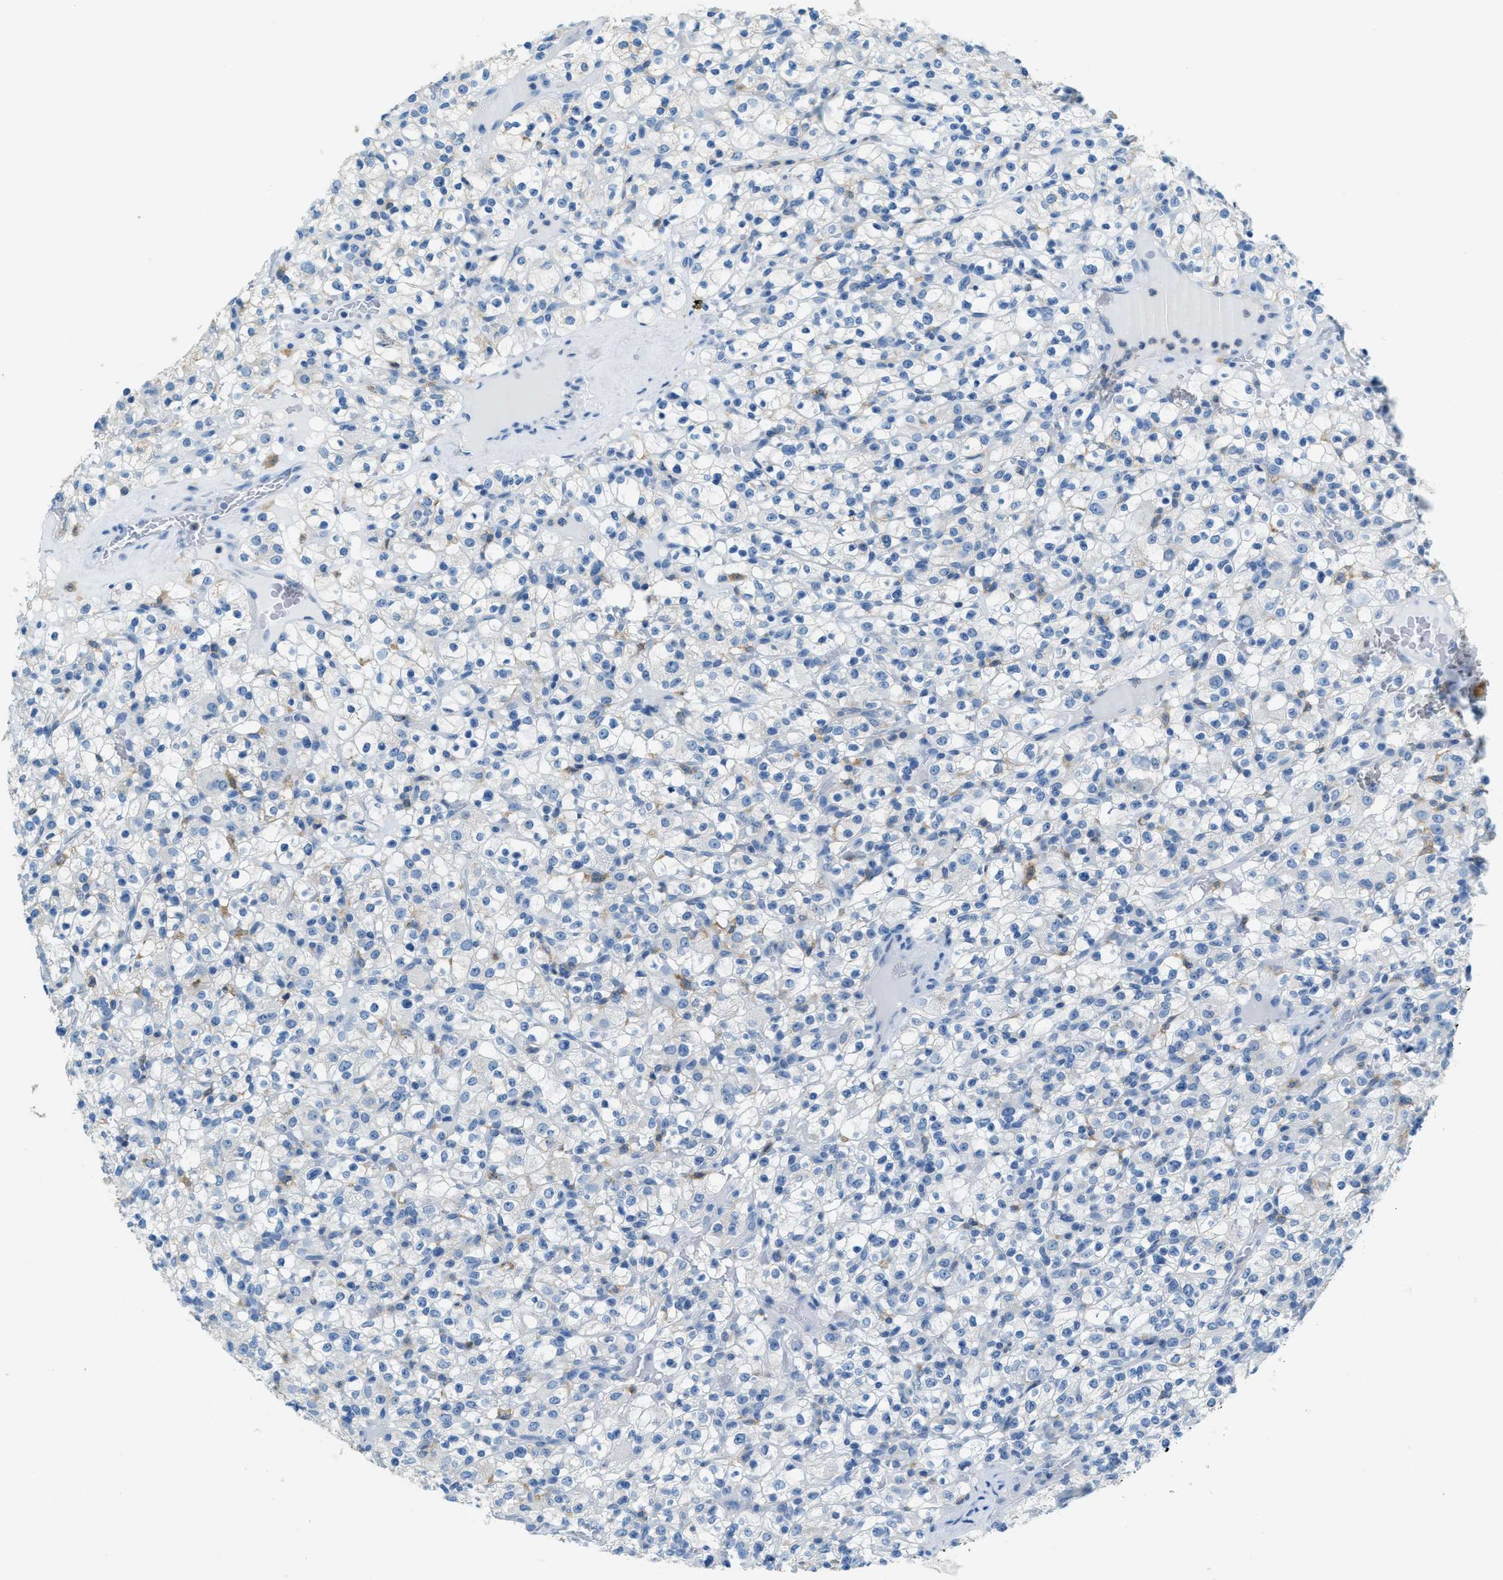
{"staining": {"intensity": "negative", "quantity": "none", "location": "none"}, "tissue": "renal cancer", "cell_type": "Tumor cells", "image_type": "cancer", "snomed": [{"axis": "morphology", "description": "Normal tissue, NOS"}, {"axis": "morphology", "description": "Adenocarcinoma, NOS"}, {"axis": "topography", "description": "Kidney"}], "caption": "This is a histopathology image of IHC staining of renal cancer, which shows no staining in tumor cells.", "gene": "MATCAP2", "patient": {"sex": "female", "age": 72}}